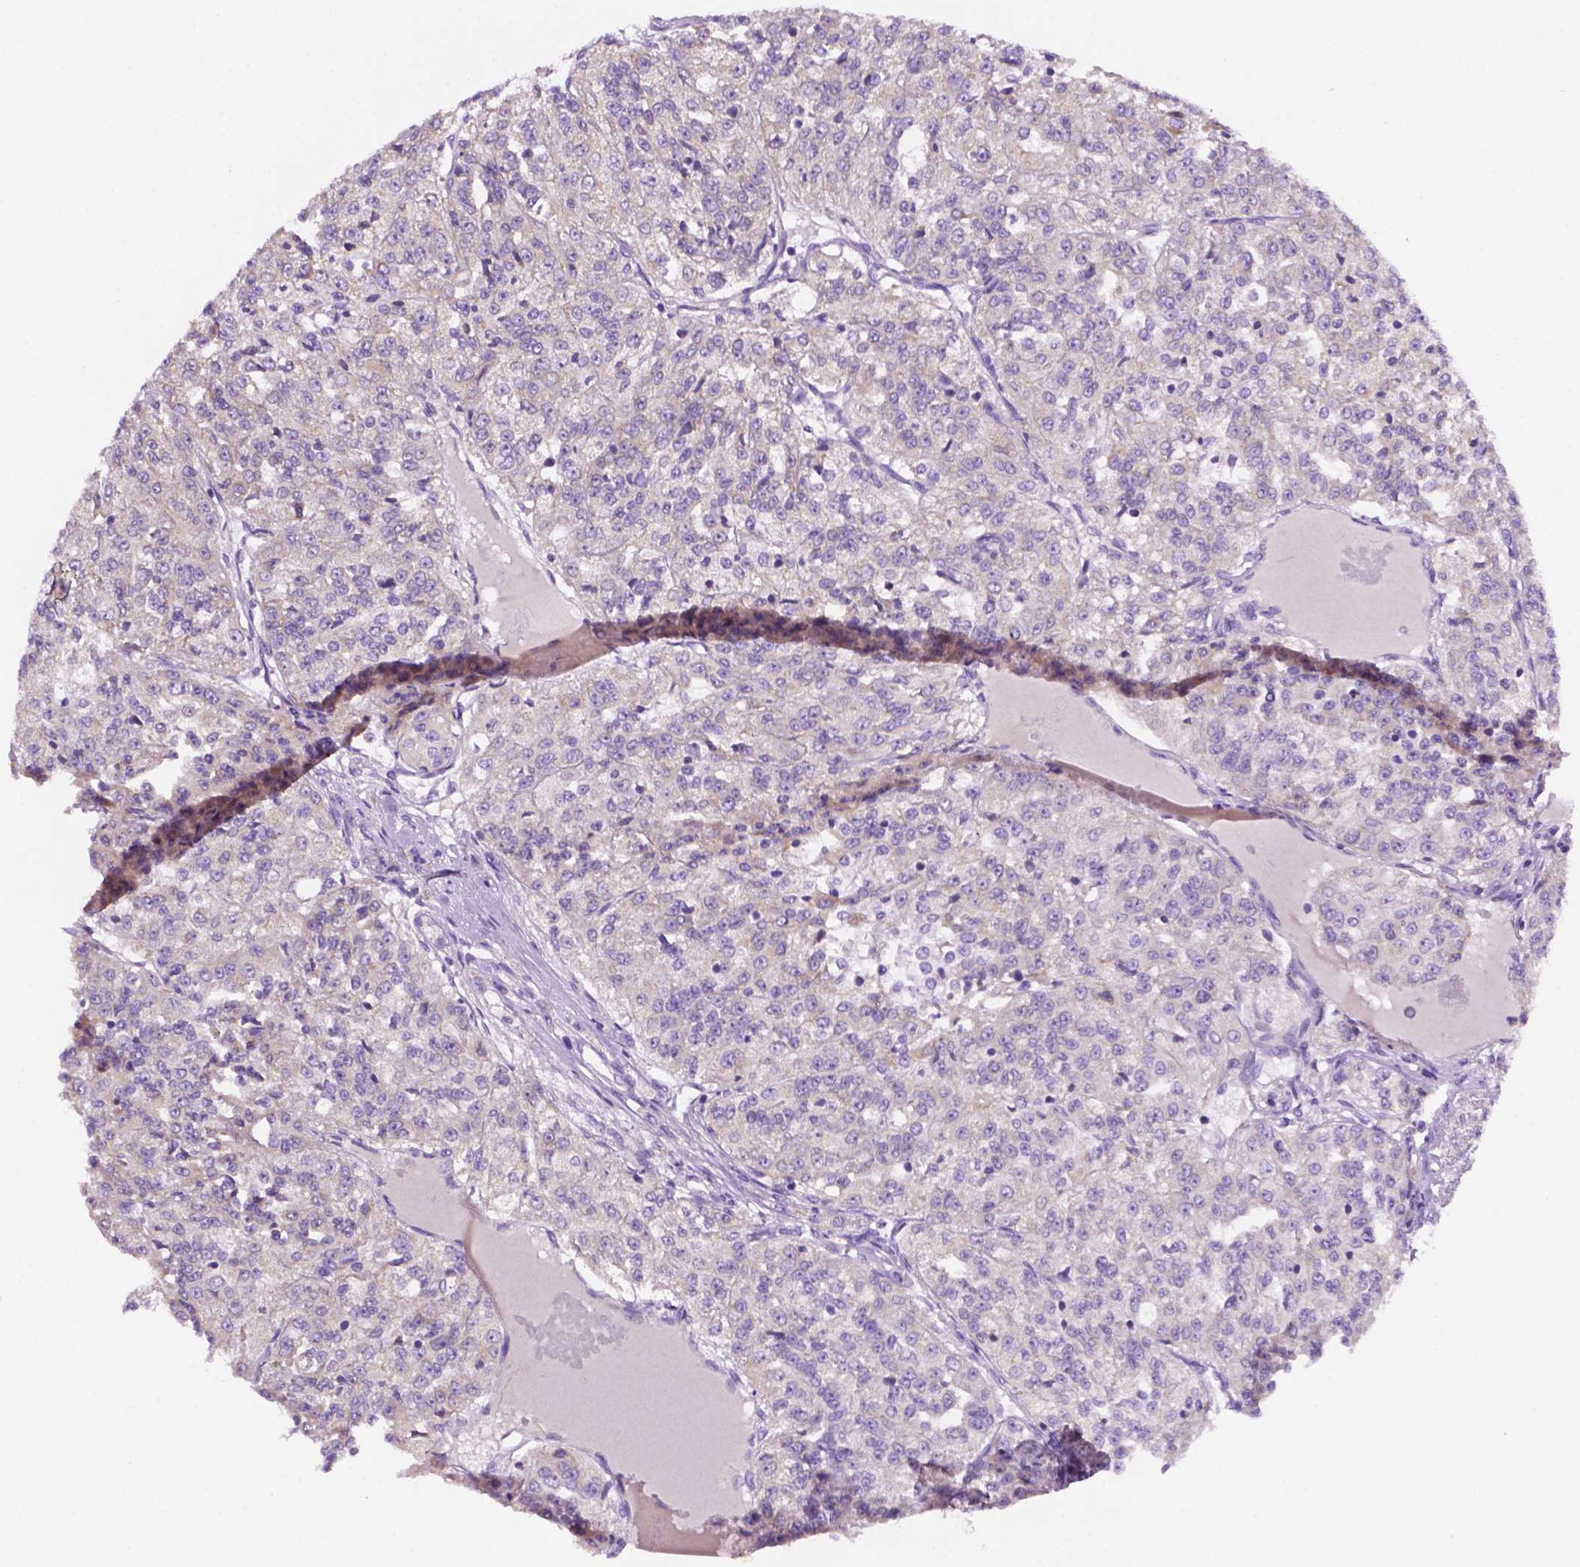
{"staining": {"intensity": "negative", "quantity": "none", "location": "none"}, "tissue": "renal cancer", "cell_type": "Tumor cells", "image_type": "cancer", "snomed": [{"axis": "morphology", "description": "Adenocarcinoma, NOS"}, {"axis": "topography", "description": "Kidney"}], "caption": "Renal adenocarcinoma stained for a protein using immunohistochemistry exhibits no positivity tumor cells.", "gene": "CEACAM7", "patient": {"sex": "female", "age": 63}}